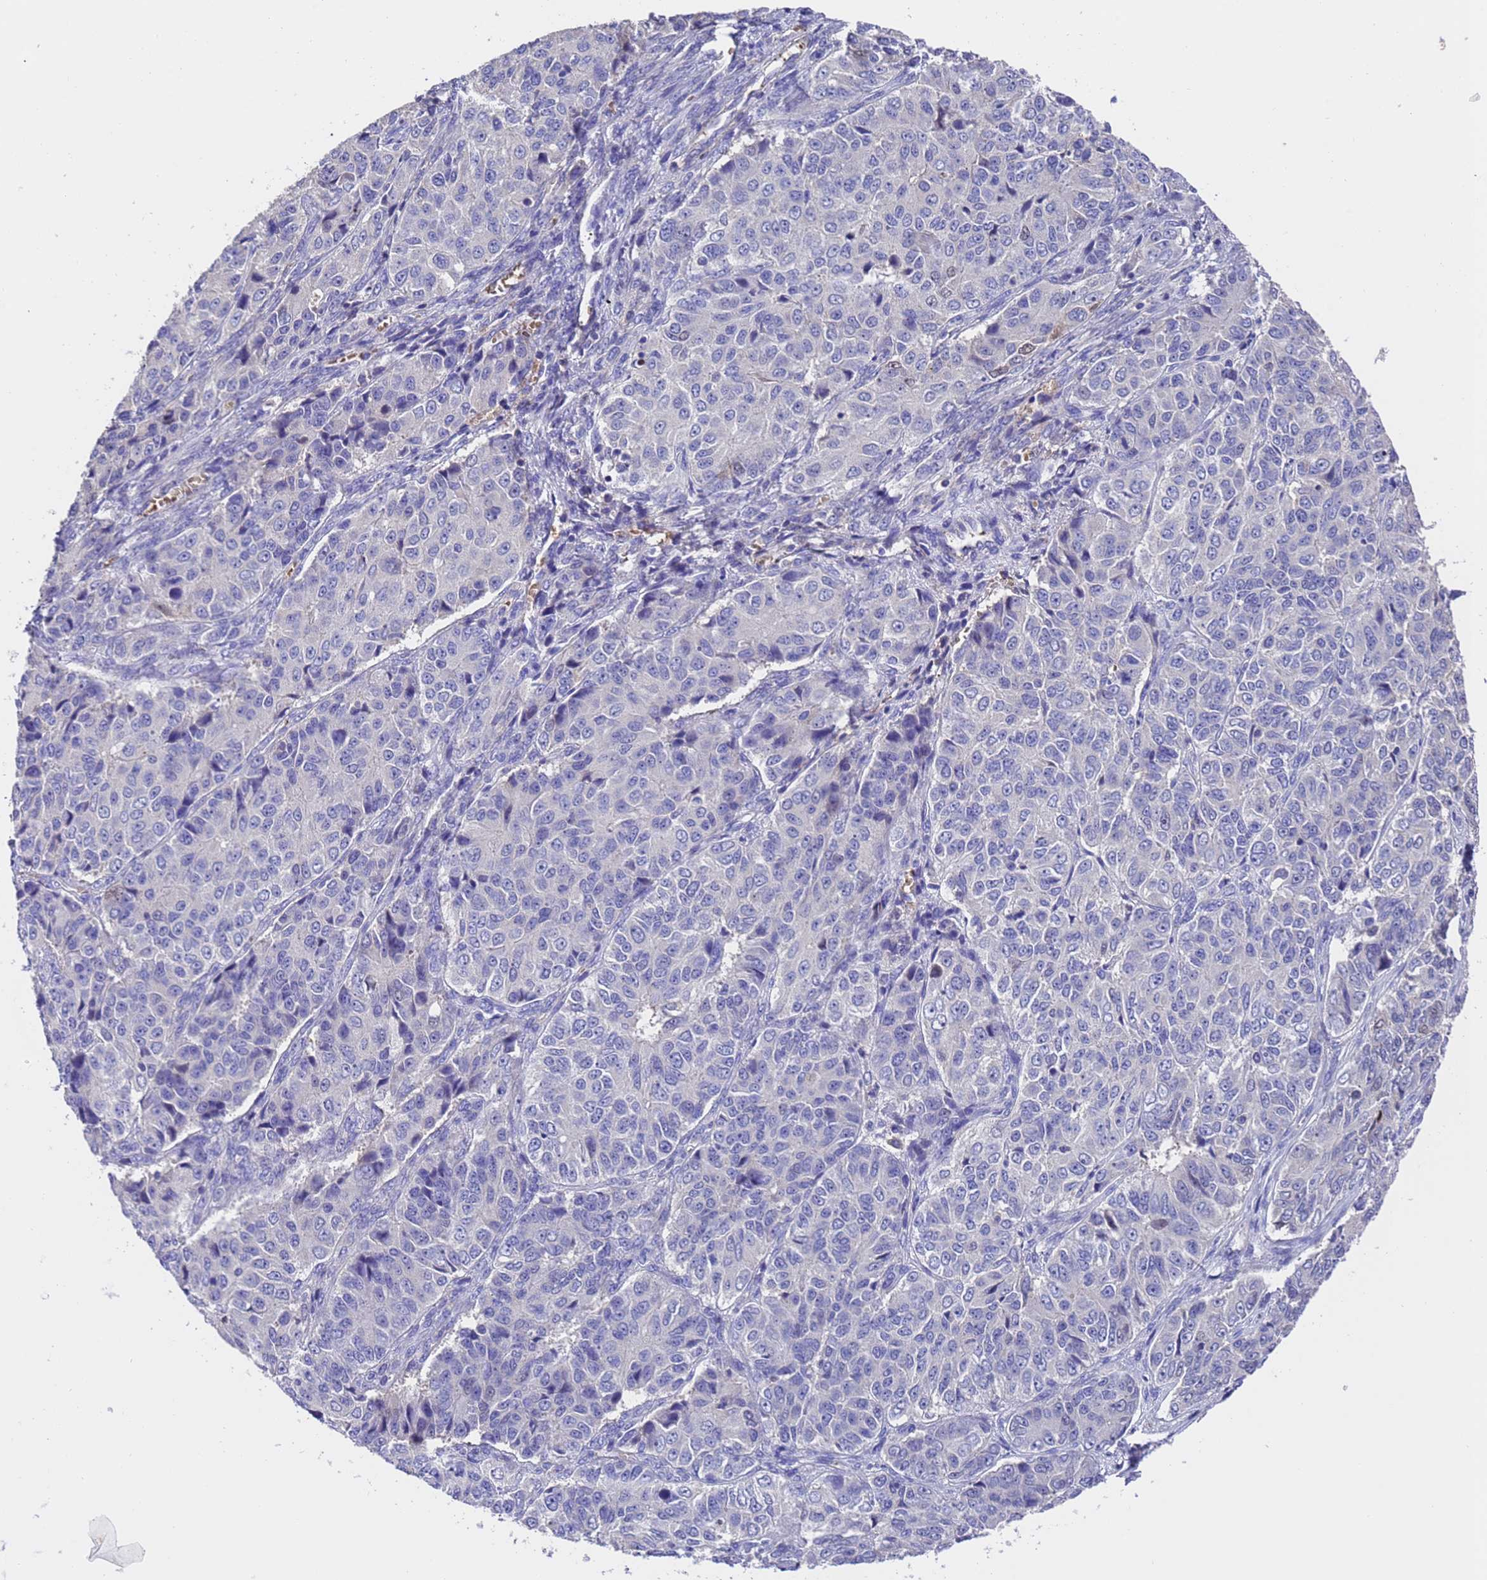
{"staining": {"intensity": "negative", "quantity": "none", "location": "none"}, "tissue": "ovarian cancer", "cell_type": "Tumor cells", "image_type": "cancer", "snomed": [{"axis": "morphology", "description": "Carcinoma, endometroid"}, {"axis": "topography", "description": "Ovary"}], "caption": "The immunohistochemistry photomicrograph has no significant expression in tumor cells of ovarian cancer (endometroid carcinoma) tissue. (Brightfield microscopy of DAB immunohistochemistry (IHC) at high magnification).", "gene": "ELP6", "patient": {"sex": "female", "age": 51}}